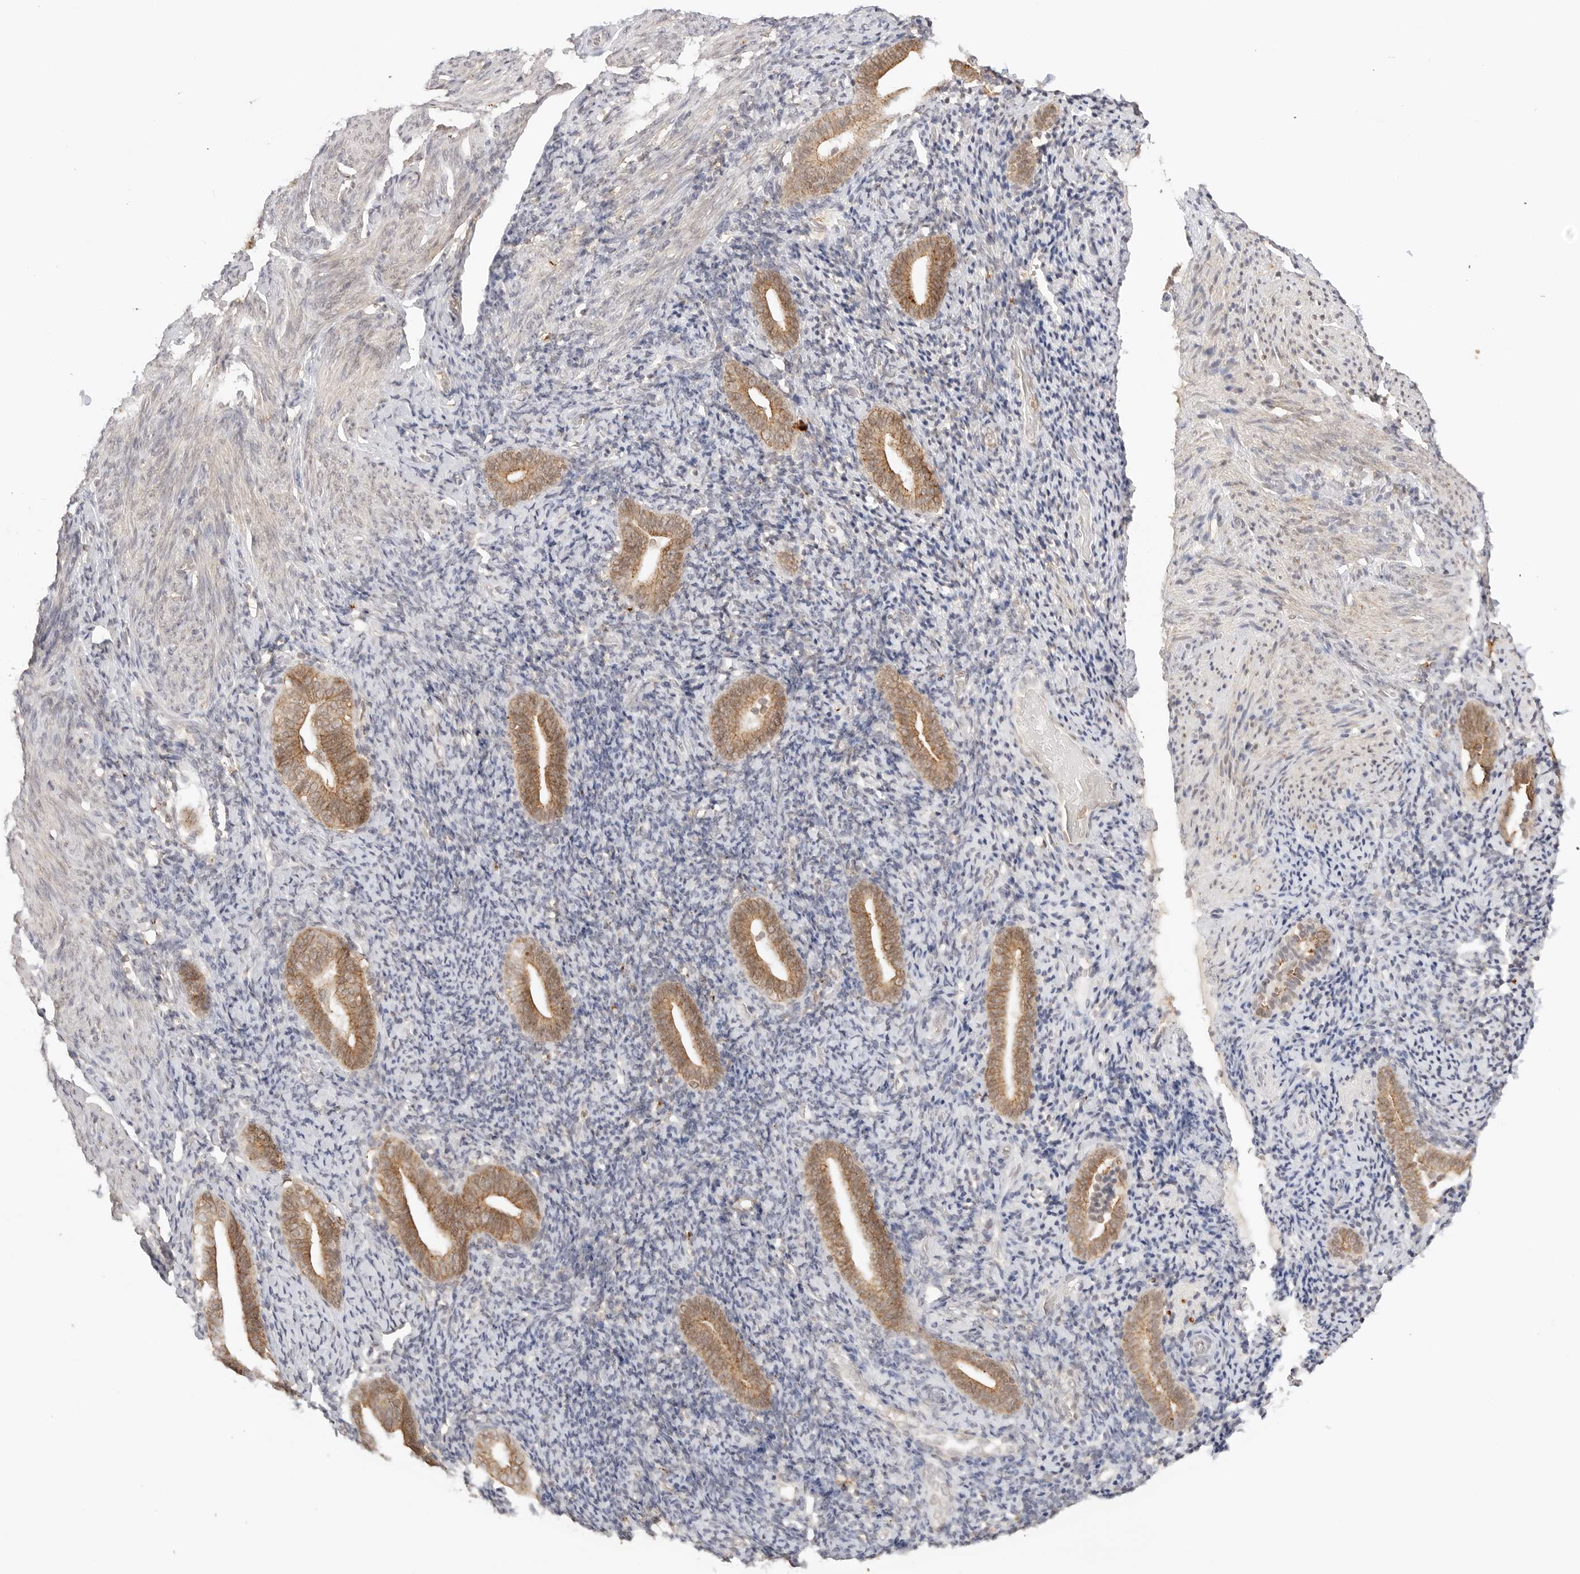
{"staining": {"intensity": "negative", "quantity": "none", "location": "none"}, "tissue": "endometrium", "cell_type": "Cells in endometrial stroma", "image_type": "normal", "snomed": [{"axis": "morphology", "description": "Normal tissue, NOS"}, {"axis": "topography", "description": "Endometrium"}], "caption": "Immunohistochemical staining of unremarkable endometrium reveals no significant expression in cells in endometrial stroma.", "gene": "EPHA1", "patient": {"sex": "female", "age": 51}}